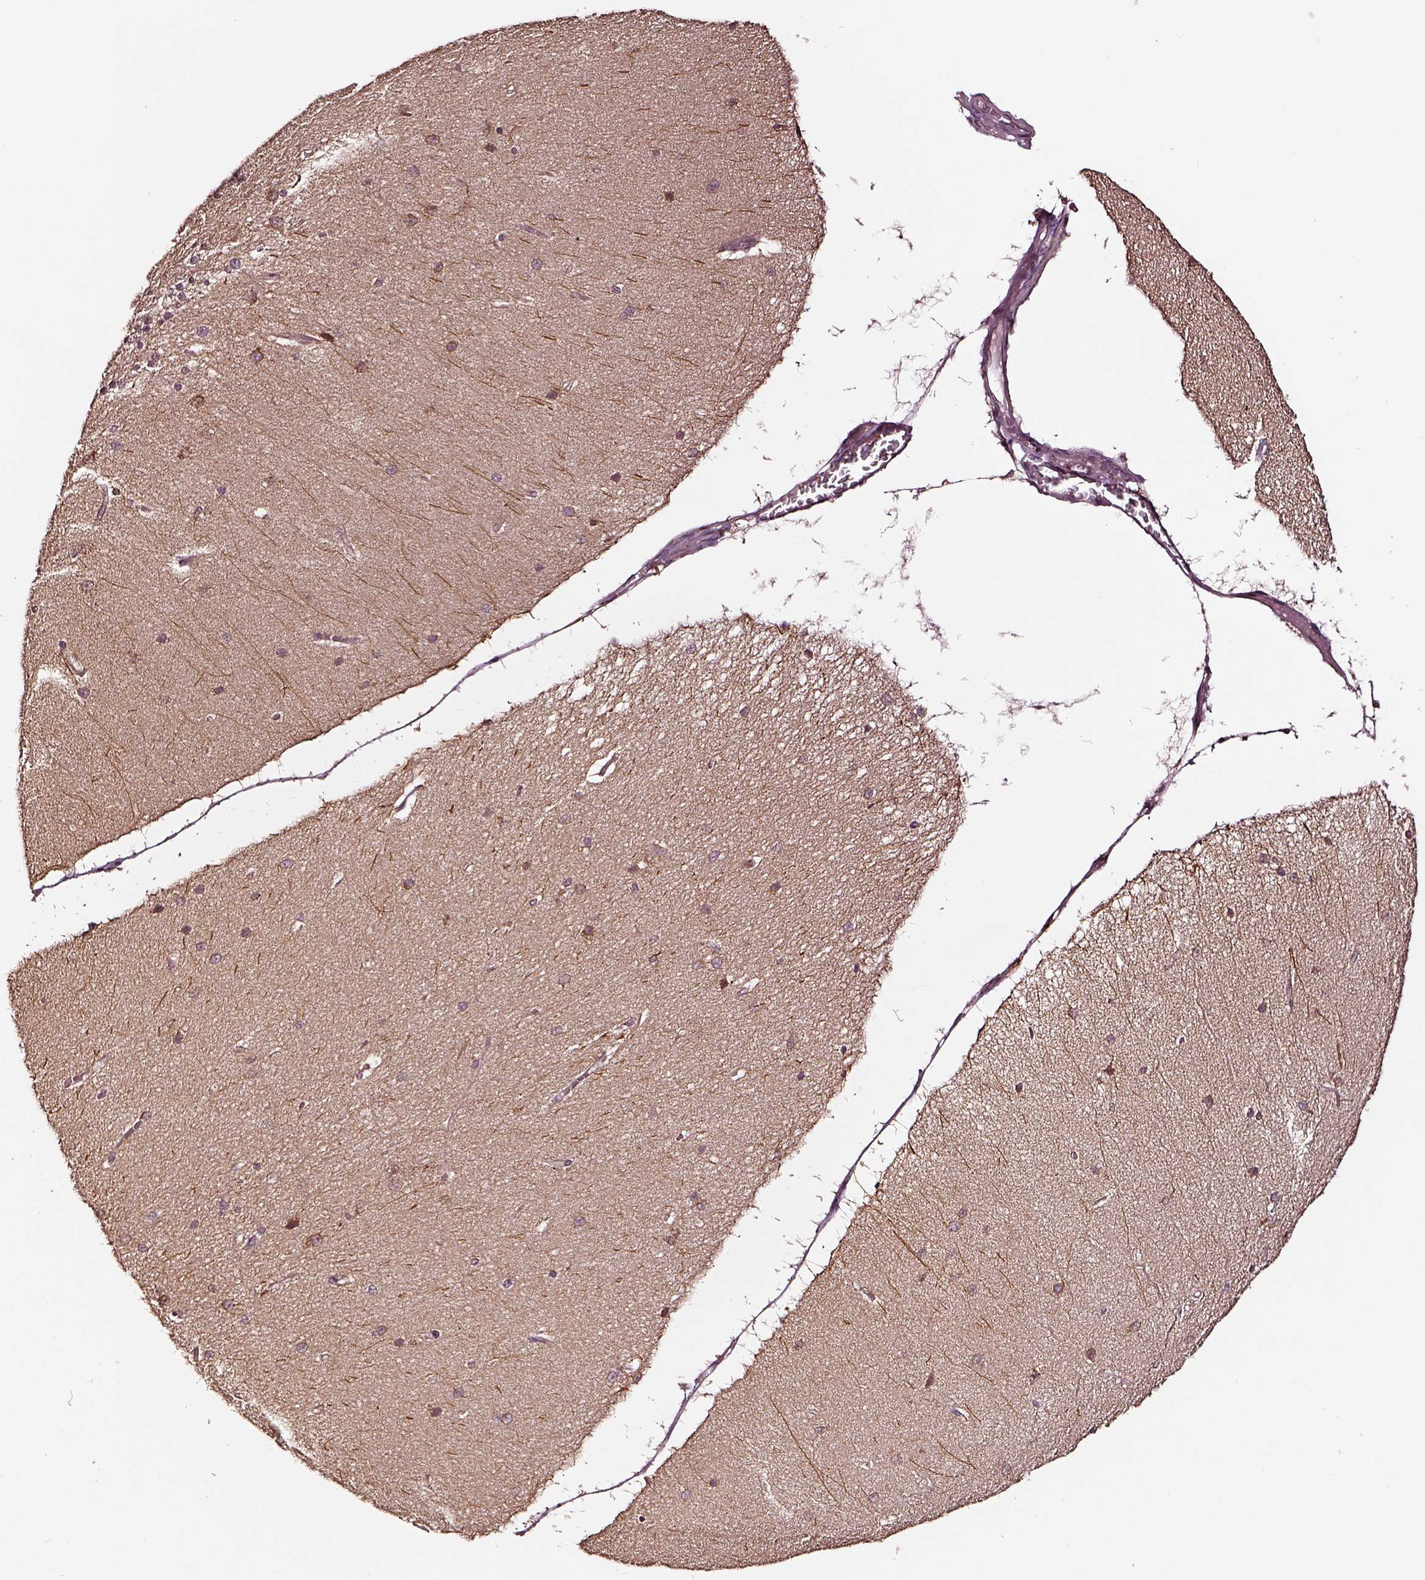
{"staining": {"intensity": "moderate", "quantity": ">75%", "location": "cytoplasmic/membranous"}, "tissue": "cerebellum", "cell_type": "Cells in granular layer", "image_type": "normal", "snomed": [{"axis": "morphology", "description": "Normal tissue, NOS"}, {"axis": "topography", "description": "Cerebellum"}], "caption": "Immunohistochemistry (IHC) image of normal human cerebellum stained for a protein (brown), which shows medium levels of moderate cytoplasmic/membranous positivity in approximately >75% of cells in granular layer.", "gene": "RASSF5", "patient": {"sex": "female", "age": 54}}